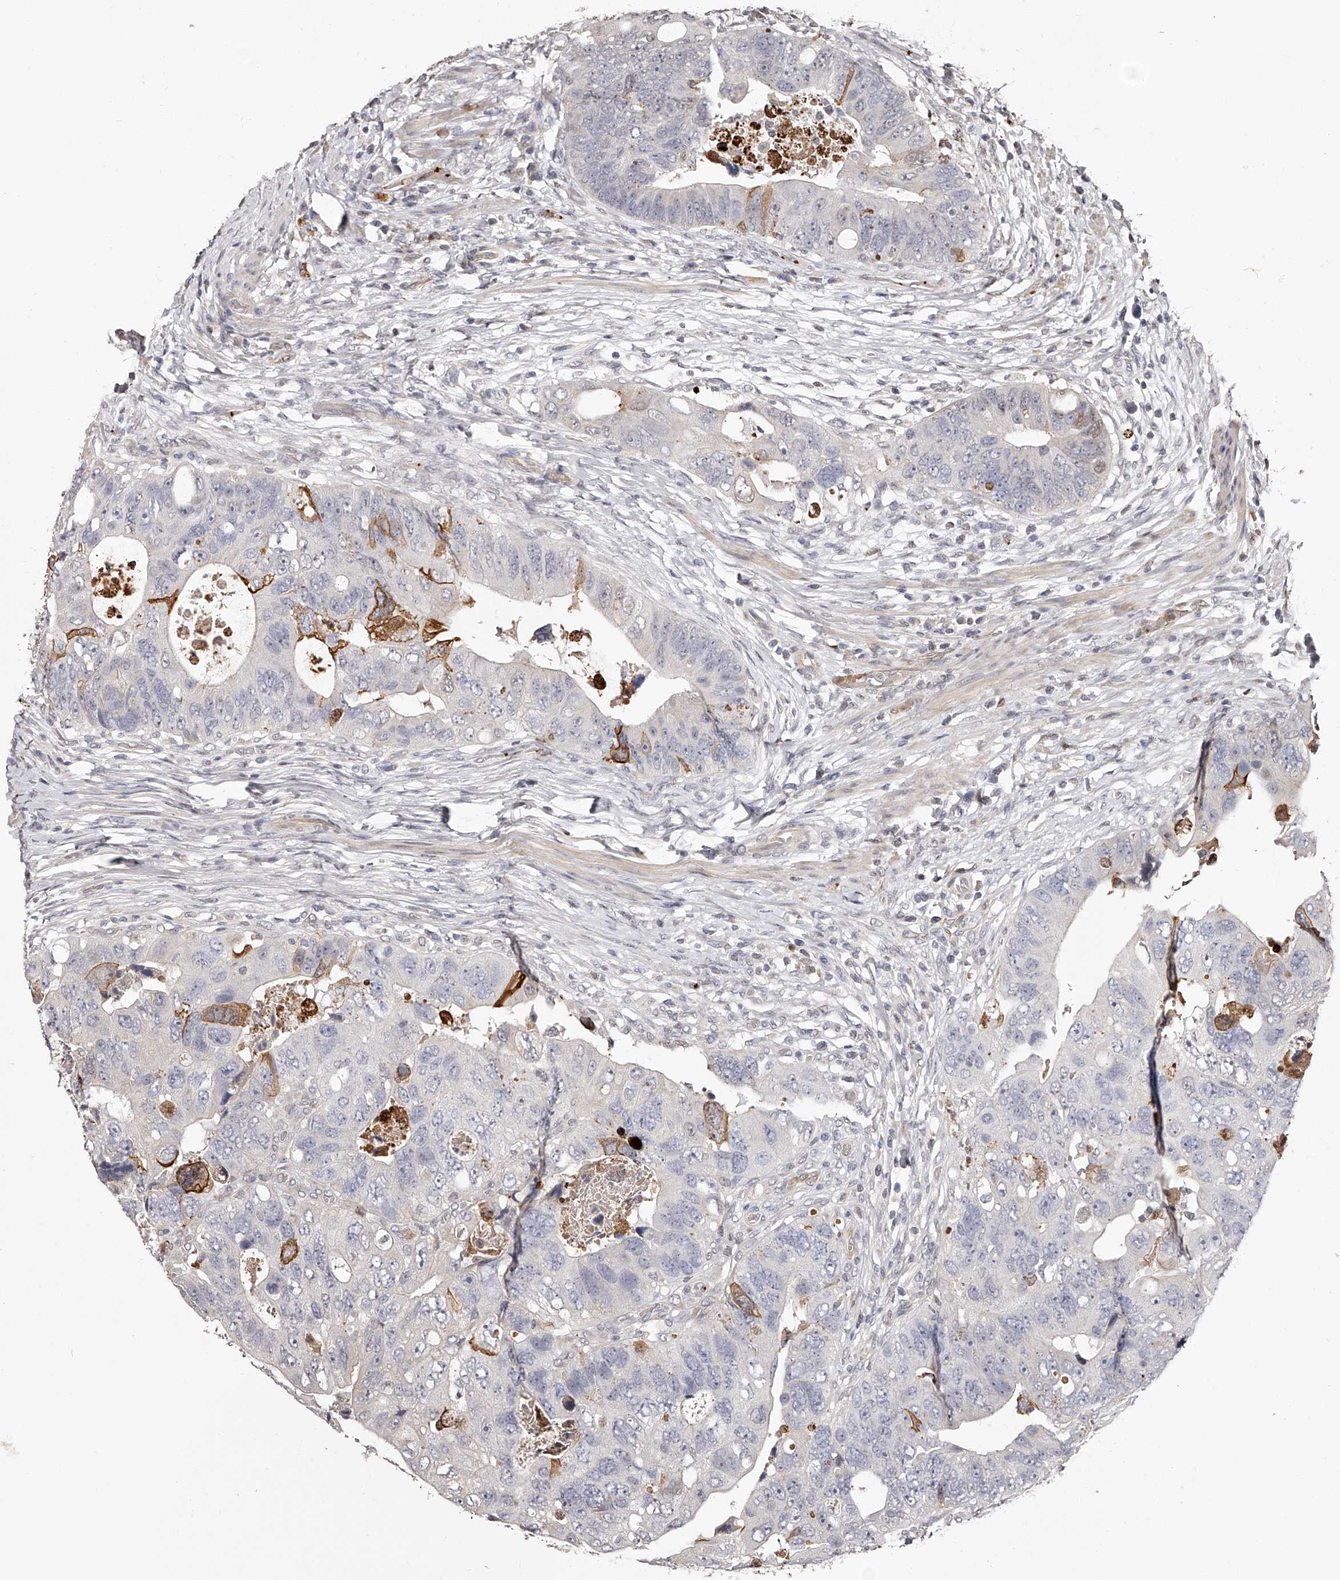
{"staining": {"intensity": "moderate", "quantity": "<25%", "location": "cytoplasmic/membranous"}, "tissue": "colorectal cancer", "cell_type": "Tumor cells", "image_type": "cancer", "snomed": [{"axis": "morphology", "description": "Adenocarcinoma, NOS"}, {"axis": "topography", "description": "Rectum"}], "caption": "IHC photomicrograph of neoplastic tissue: colorectal adenocarcinoma stained using IHC exhibits low levels of moderate protein expression localized specifically in the cytoplasmic/membranous of tumor cells, appearing as a cytoplasmic/membranous brown color.", "gene": "URGCP", "patient": {"sex": "male", "age": 59}}